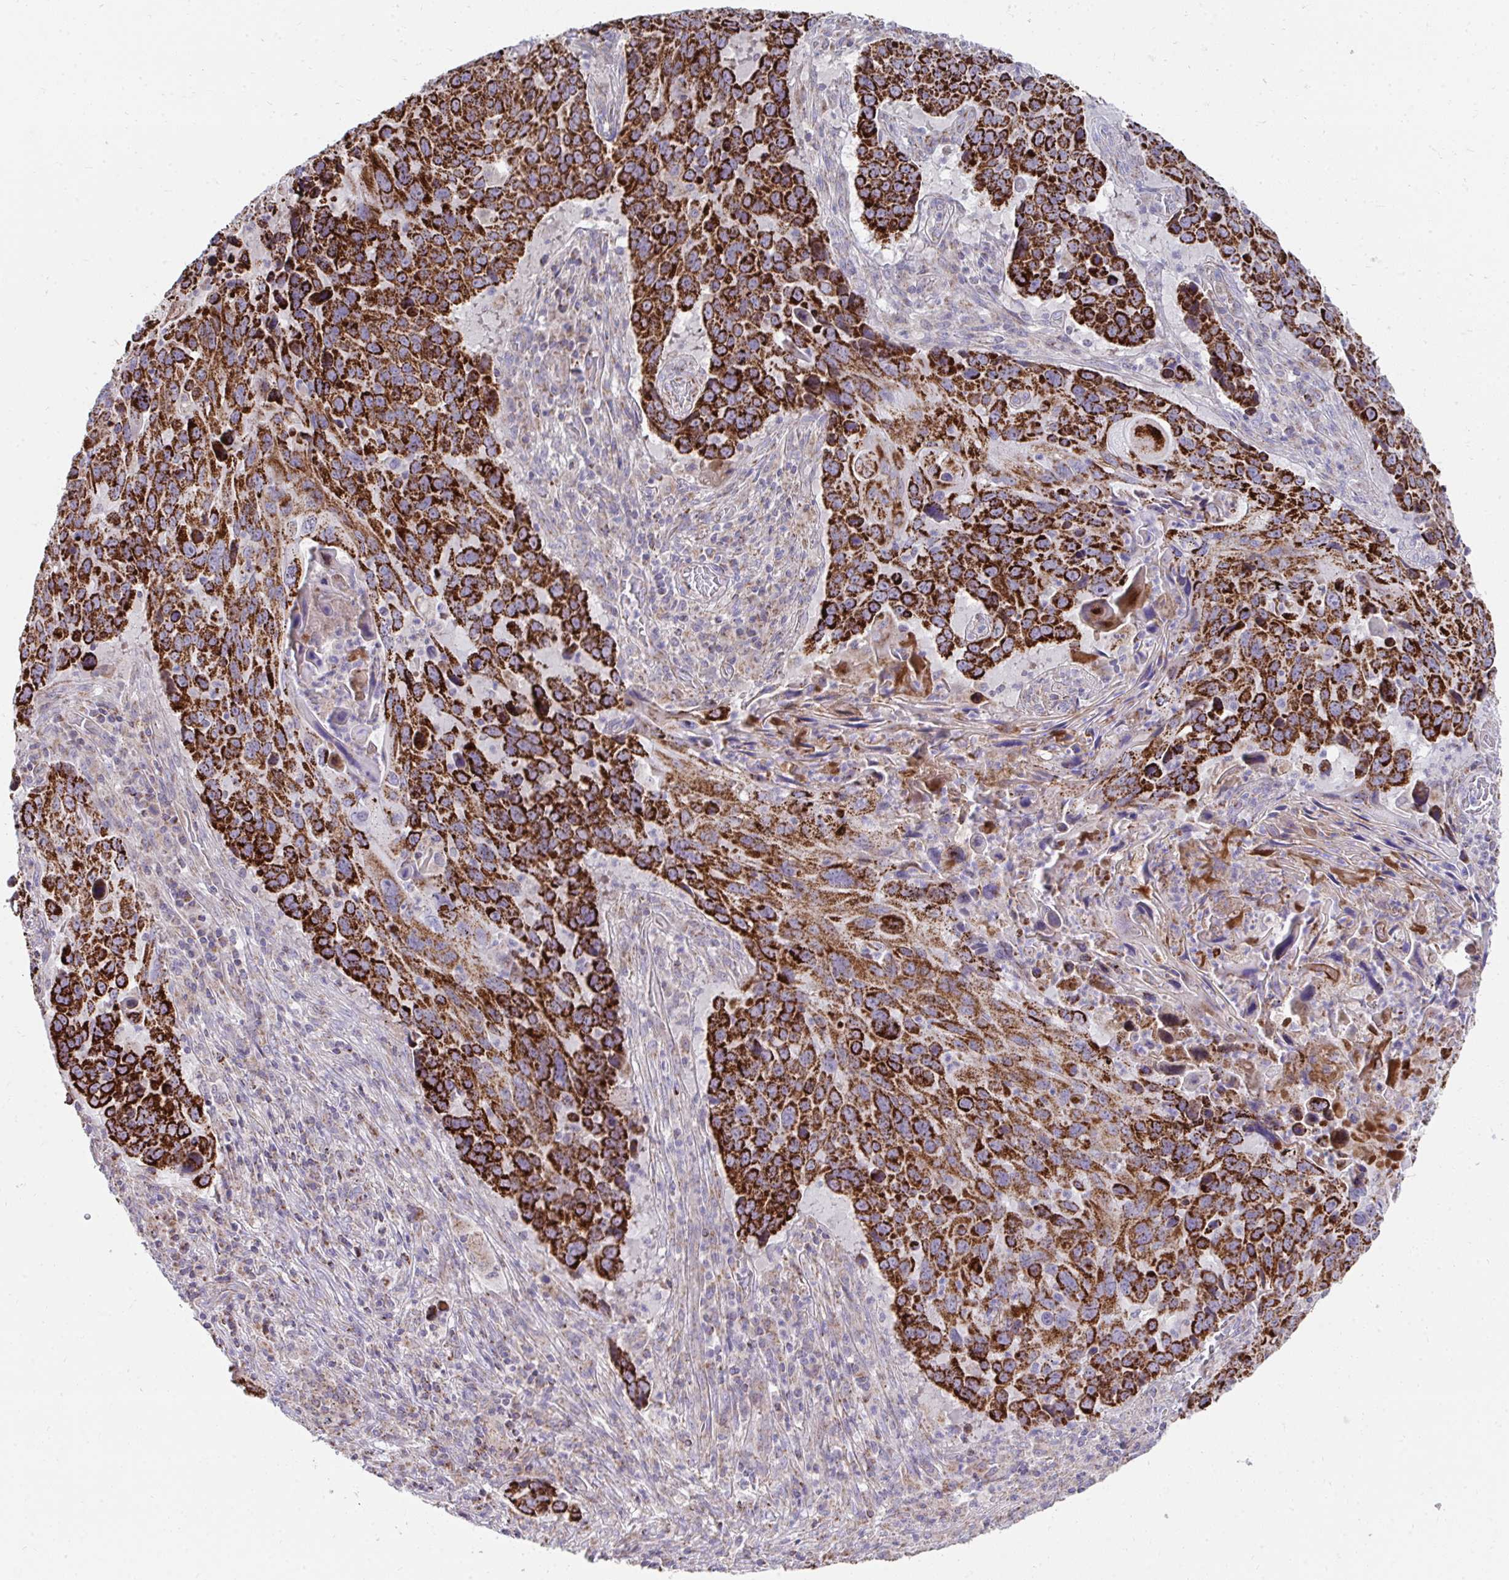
{"staining": {"intensity": "strong", "quantity": ">75%", "location": "cytoplasmic/membranous"}, "tissue": "lung cancer", "cell_type": "Tumor cells", "image_type": "cancer", "snomed": [{"axis": "morphology", "description": "Squamous cell carcinoma, NOS"}, {"axis": "topography", "description": "Lung"}], "caption": "Strong cytoplasmic/membranous staining for a protein is seen in approximately >75% of tumor cells of squamous cell carcinoma (lung) using immunohistochemistry.", "gene": "PRRG3", "patient": {"sex": "male", "age": 68}}